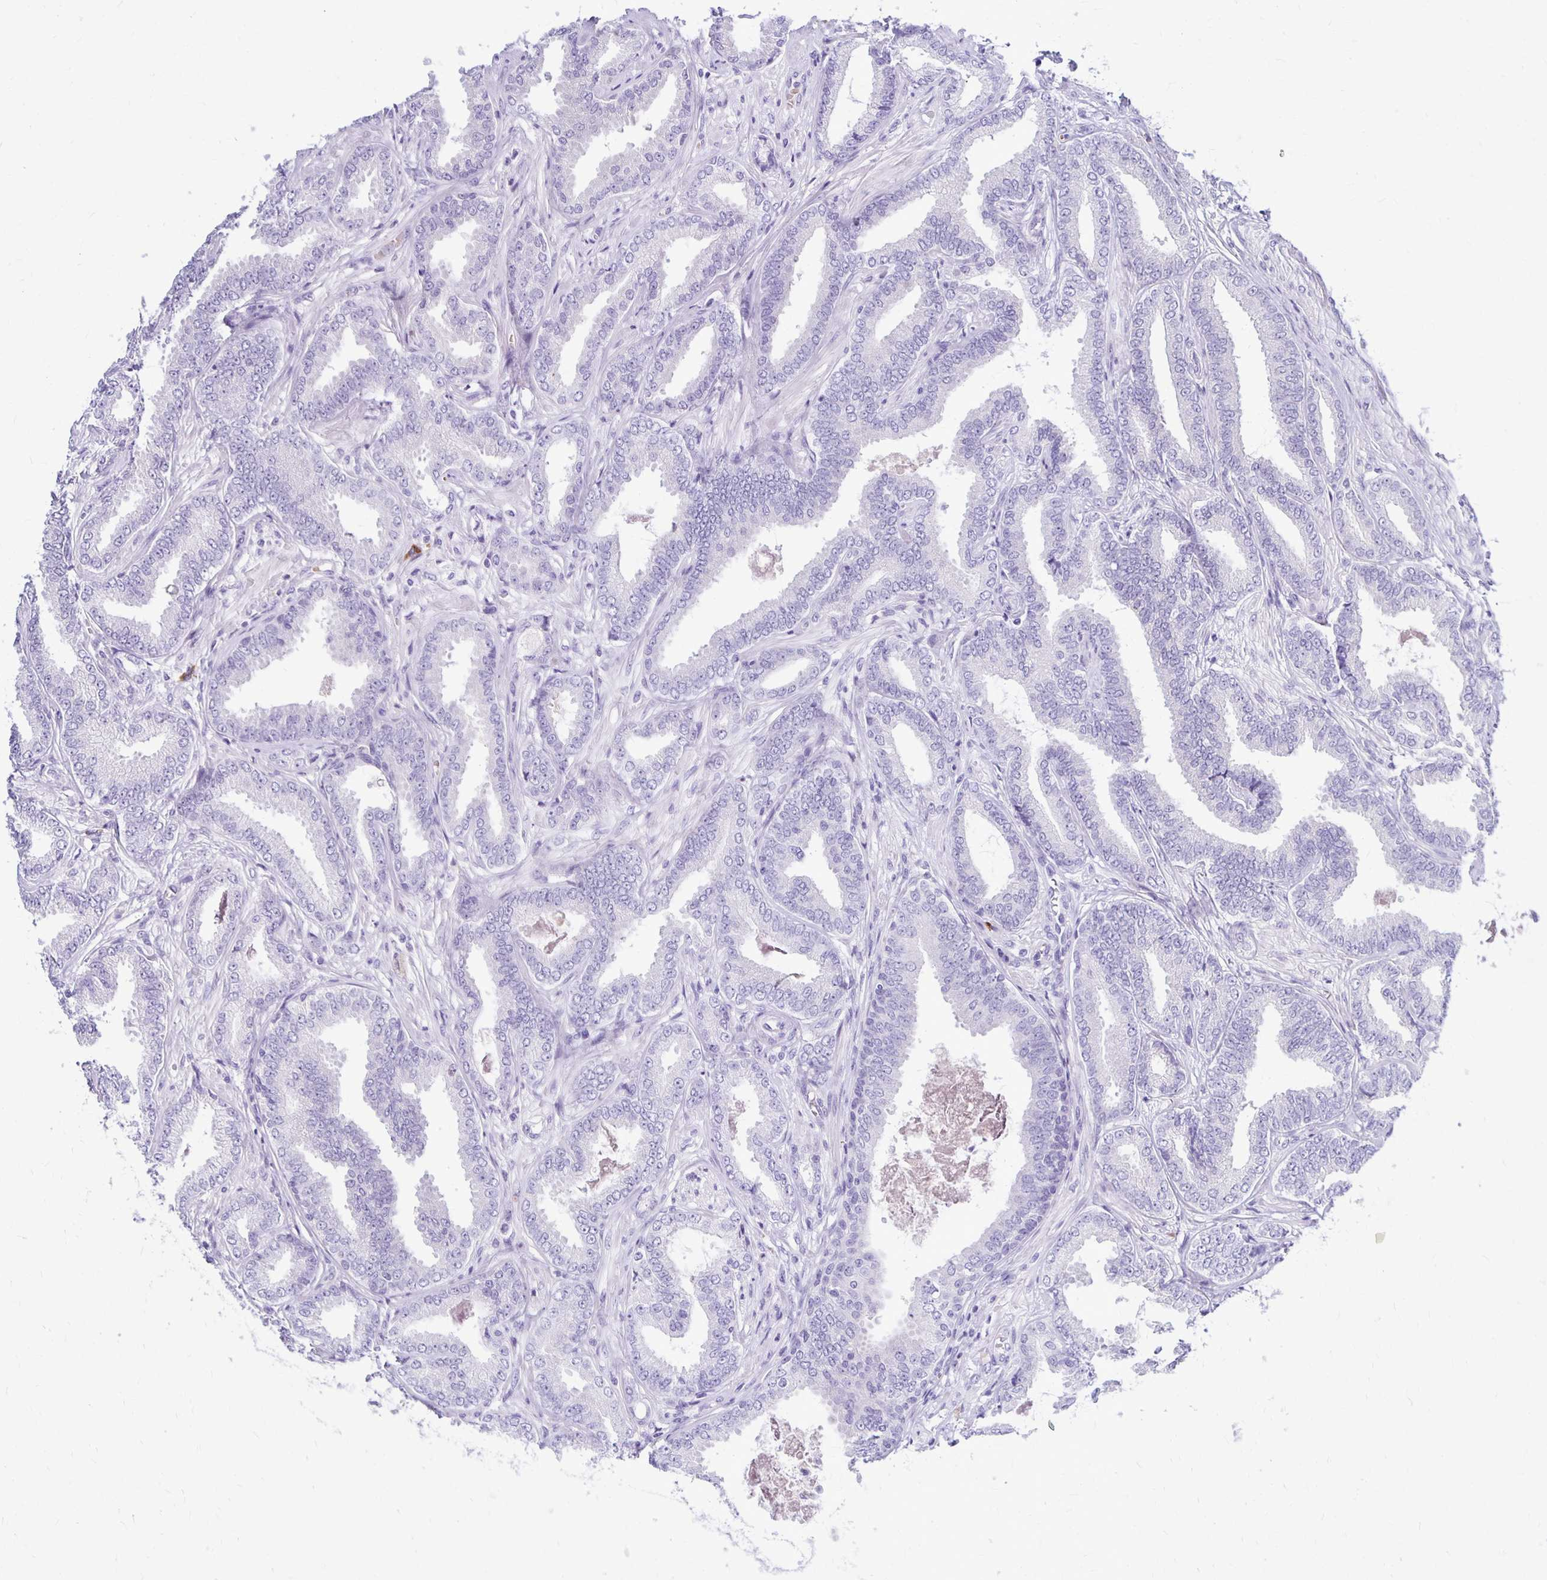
{"staining": {"intensity": "negative", "quantity": "none", "location": "none"}, "tissue": "prostate cancer", "cell_type": "Tumor cells", "image_type": "cancer", "snomed": [{"axis": "morphology", "description": "Adenocarcinoma, Low grade"}, {"axis": "topography", "description": "Prostate"}], "caption": "Tumor cells are negative for brown protein staining in prostate cancer (adenocarcinoma (low-grade)).", "gene": "FNTB", "patient": {"sex": "male", "age": 55}}